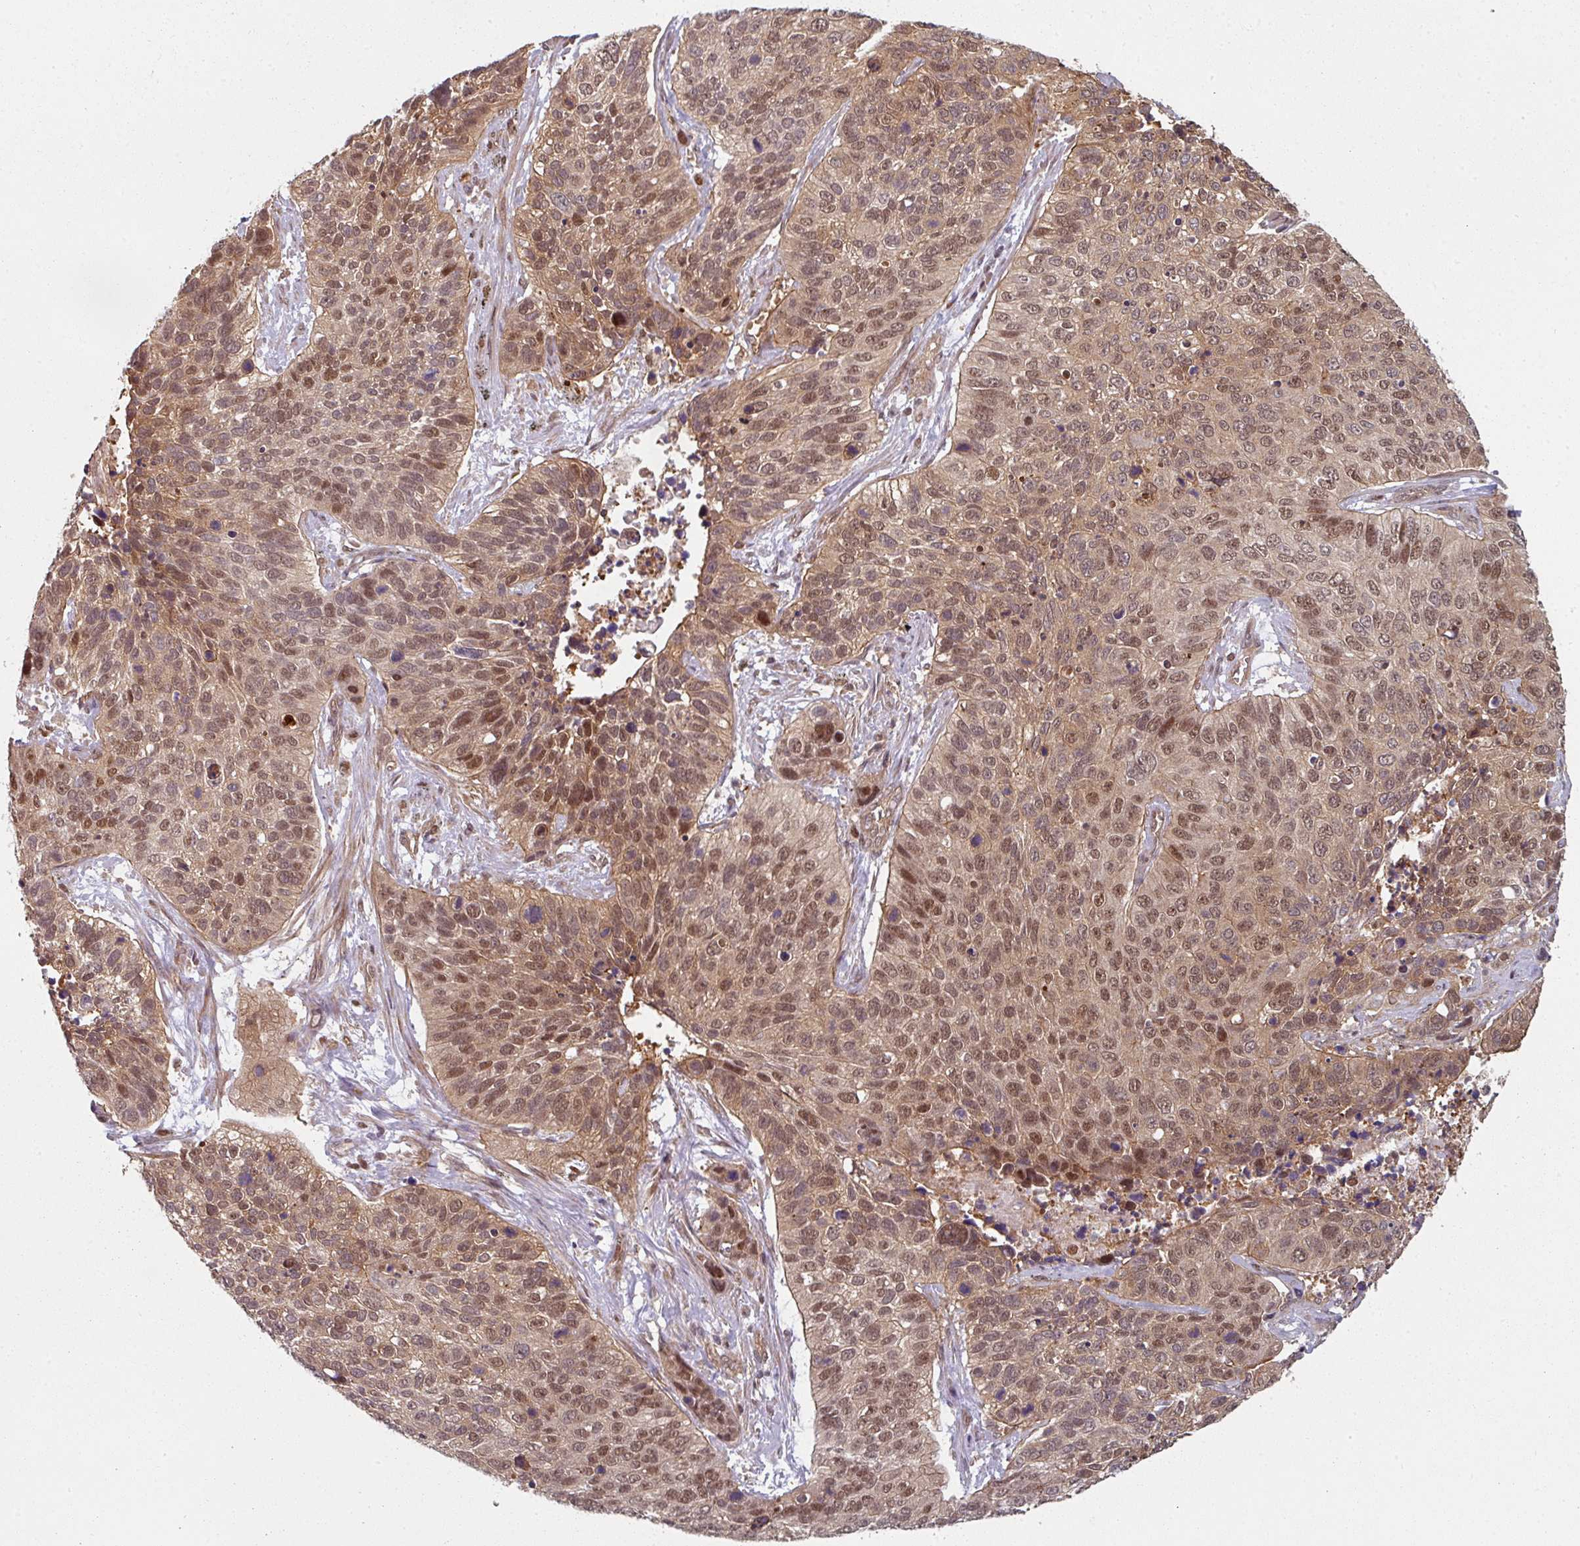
{"staining": {"intensity": "moderate", "quantity": ">75%", "location": "nuclear"}, "tissue": "lung cancer", "cell_type": "Tumor cells", "image_type": "cancer", "snomed": [{"axis": "morphology", "description": "Squamous cell carcinoma, NOS"}, {"axis": "topography", "description": "Lung"}], "caption": "This photomicrograph reveals lung squamous cell carcinoma stained with immunohistochemistry to label a protein in brown. The nuclear of tumor cells show moderate positivity for the protein. Nuclei are counter-stained blue.", "gene": "PSME3IP1", "patient": {"sex": "male", "age": 62}}